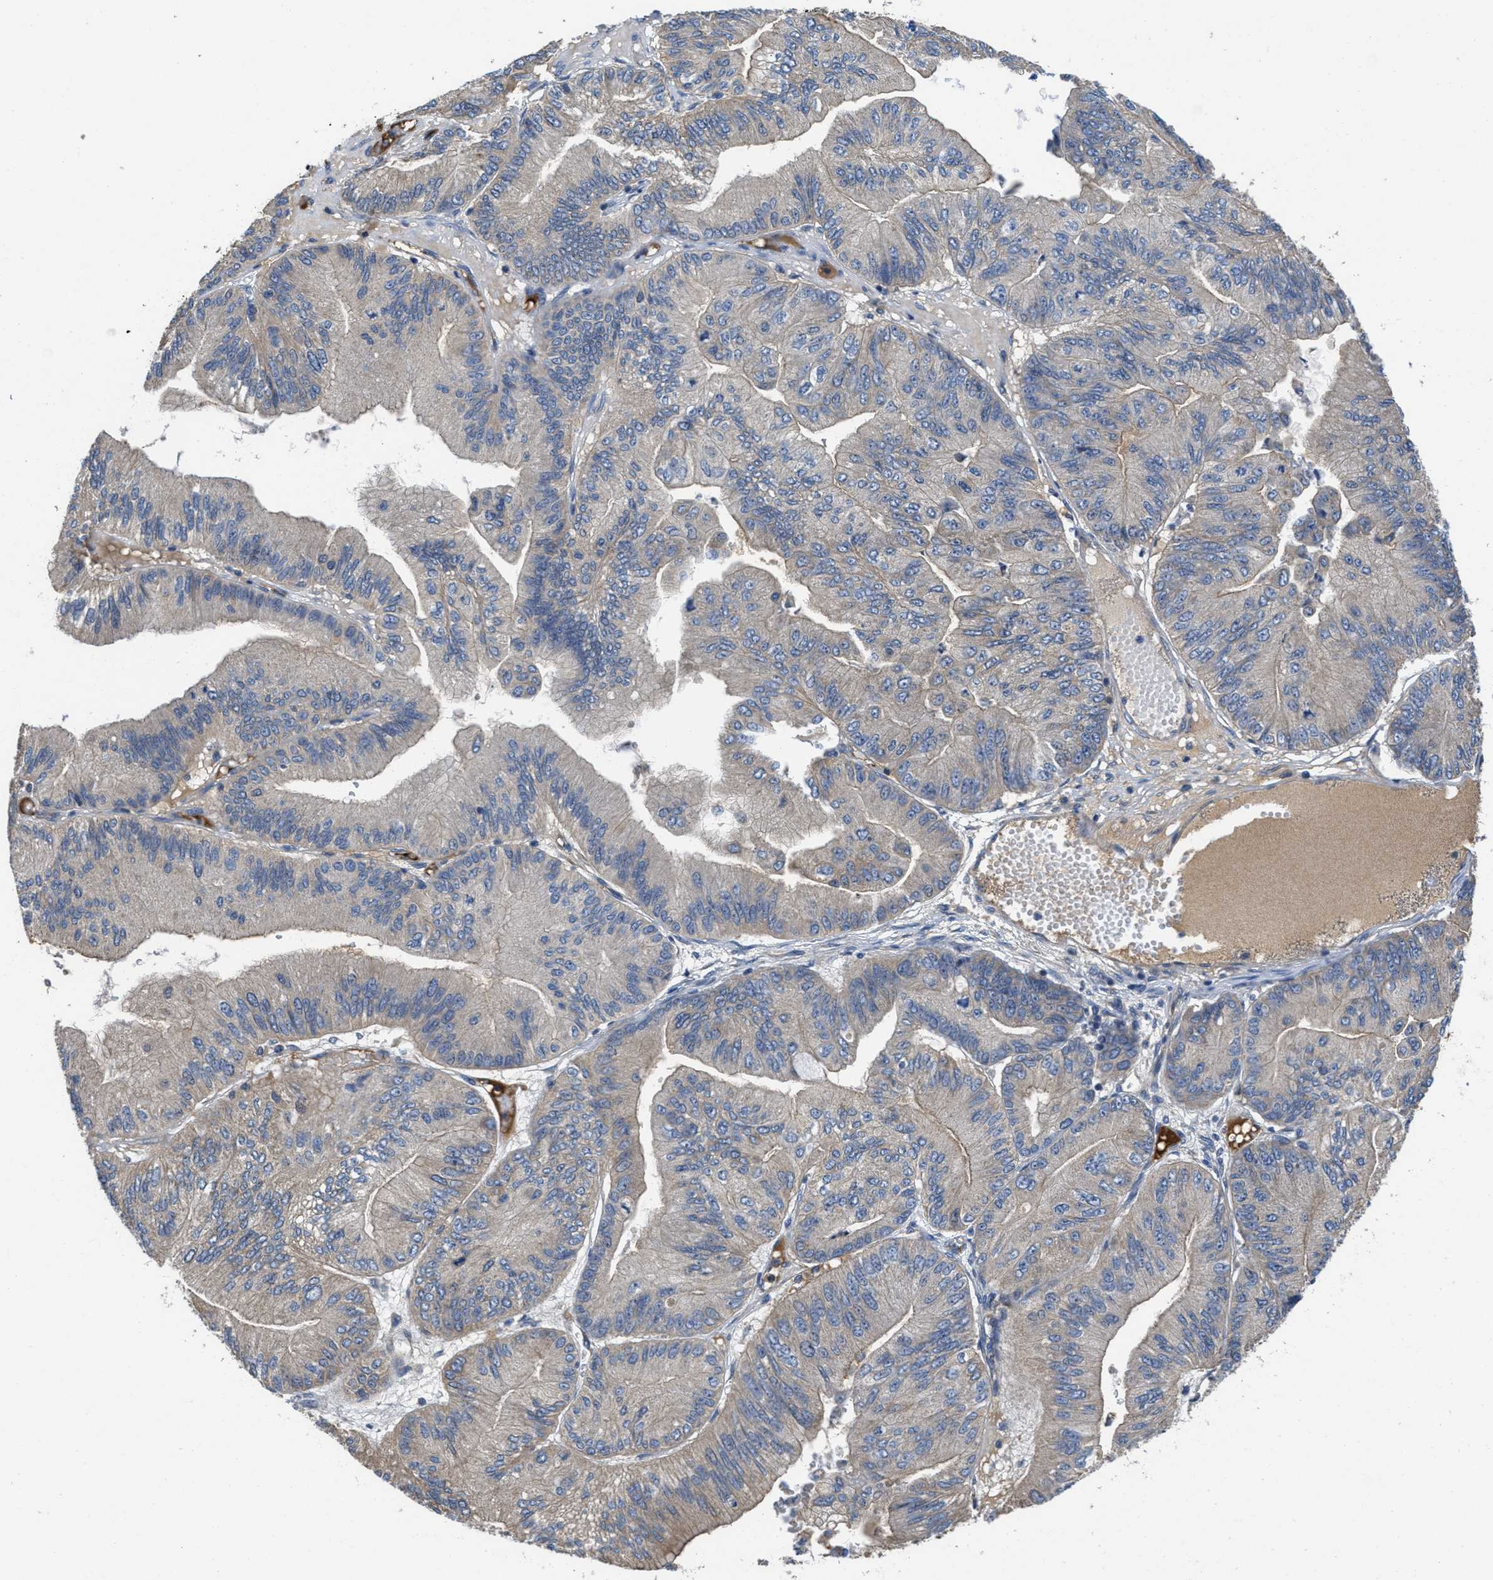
{"staining": {"intensity": "weak", "quantity": "<25%", "location": "cytoplasmic/membranous"}, "tissue": "ovarian cancer", "cell_type": "Tumor cells", "image_type": "cancer", "snomed": [{"axis": "morphology", "description": "Cystadenocarcinoma, mucinous, NOS"}, {"axis": "topography", "description": "Ovary"}], "caption": "High magnification brightfield microscopy of ovarian cancer stained with DAB (3,3'-diaminobenzidine) (brown) and counterstained with hematoxylin (blue): tumor cells show no significant positivity.", "gene": "GALK1", "patient": {"sex": "female", "age": 61}}